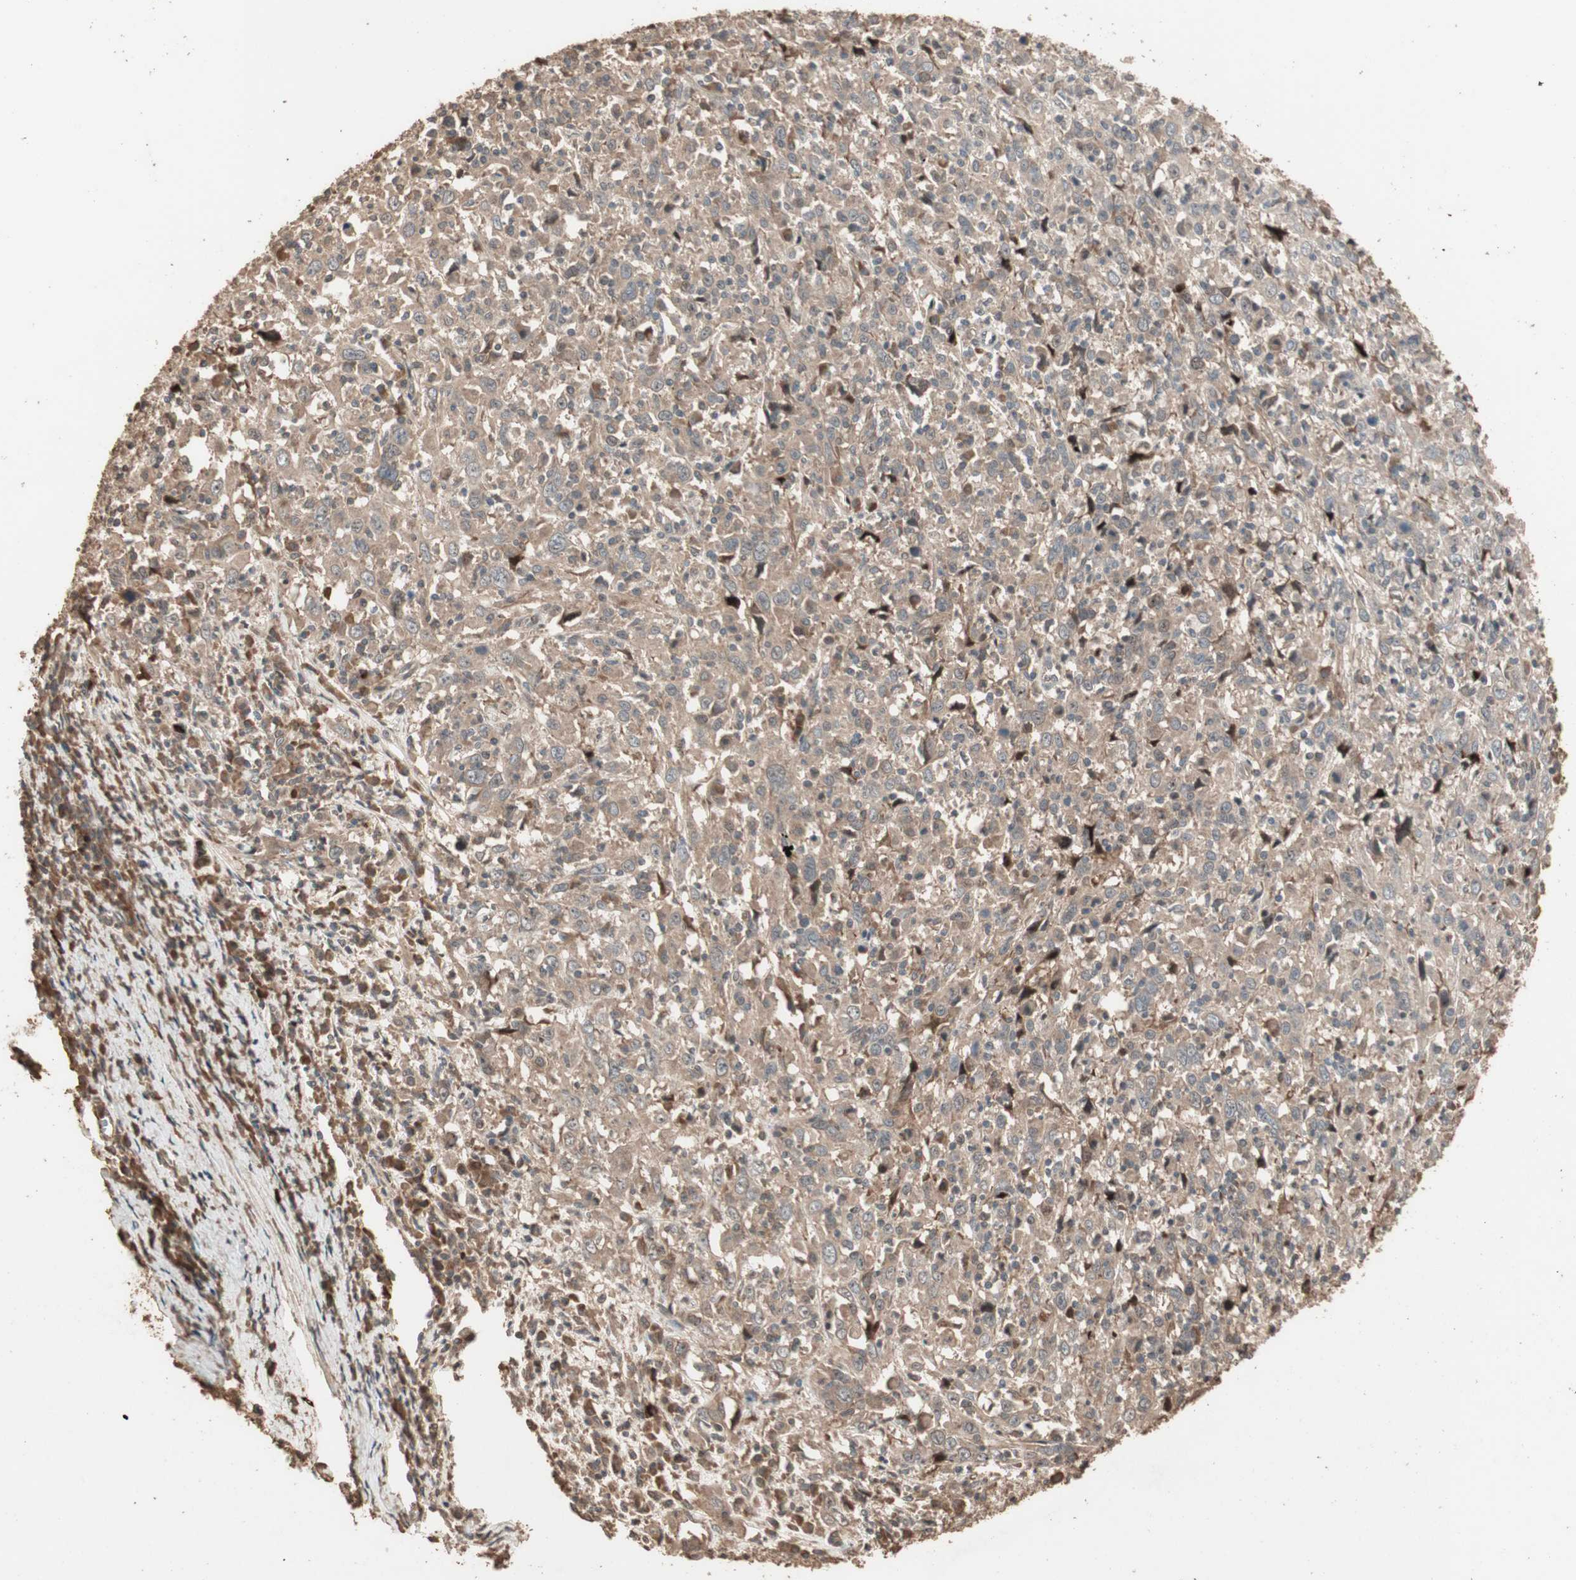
{"staining": {"intensity": "moderate", "quantity": ">75%", "location": "cytoplasmic/membranous"}, "tissue": "cervical cancer", "cell_type": "Tumor cells", "image_type": "cancer", "snomed": [{"axis": "morphology", "description": "Squamous cell carcinoma, NOS"}, {"axis": "topography", "description": "Cervix"}], "caption": "Protein staining by immunohistochemistry (IHC) demonstrates moderate cytoplasmic/membranous positivity in about >75% of tumor cells in cervical cancer.", "gene": "USP20", "patient": {"sex": "female", "age": 46}}